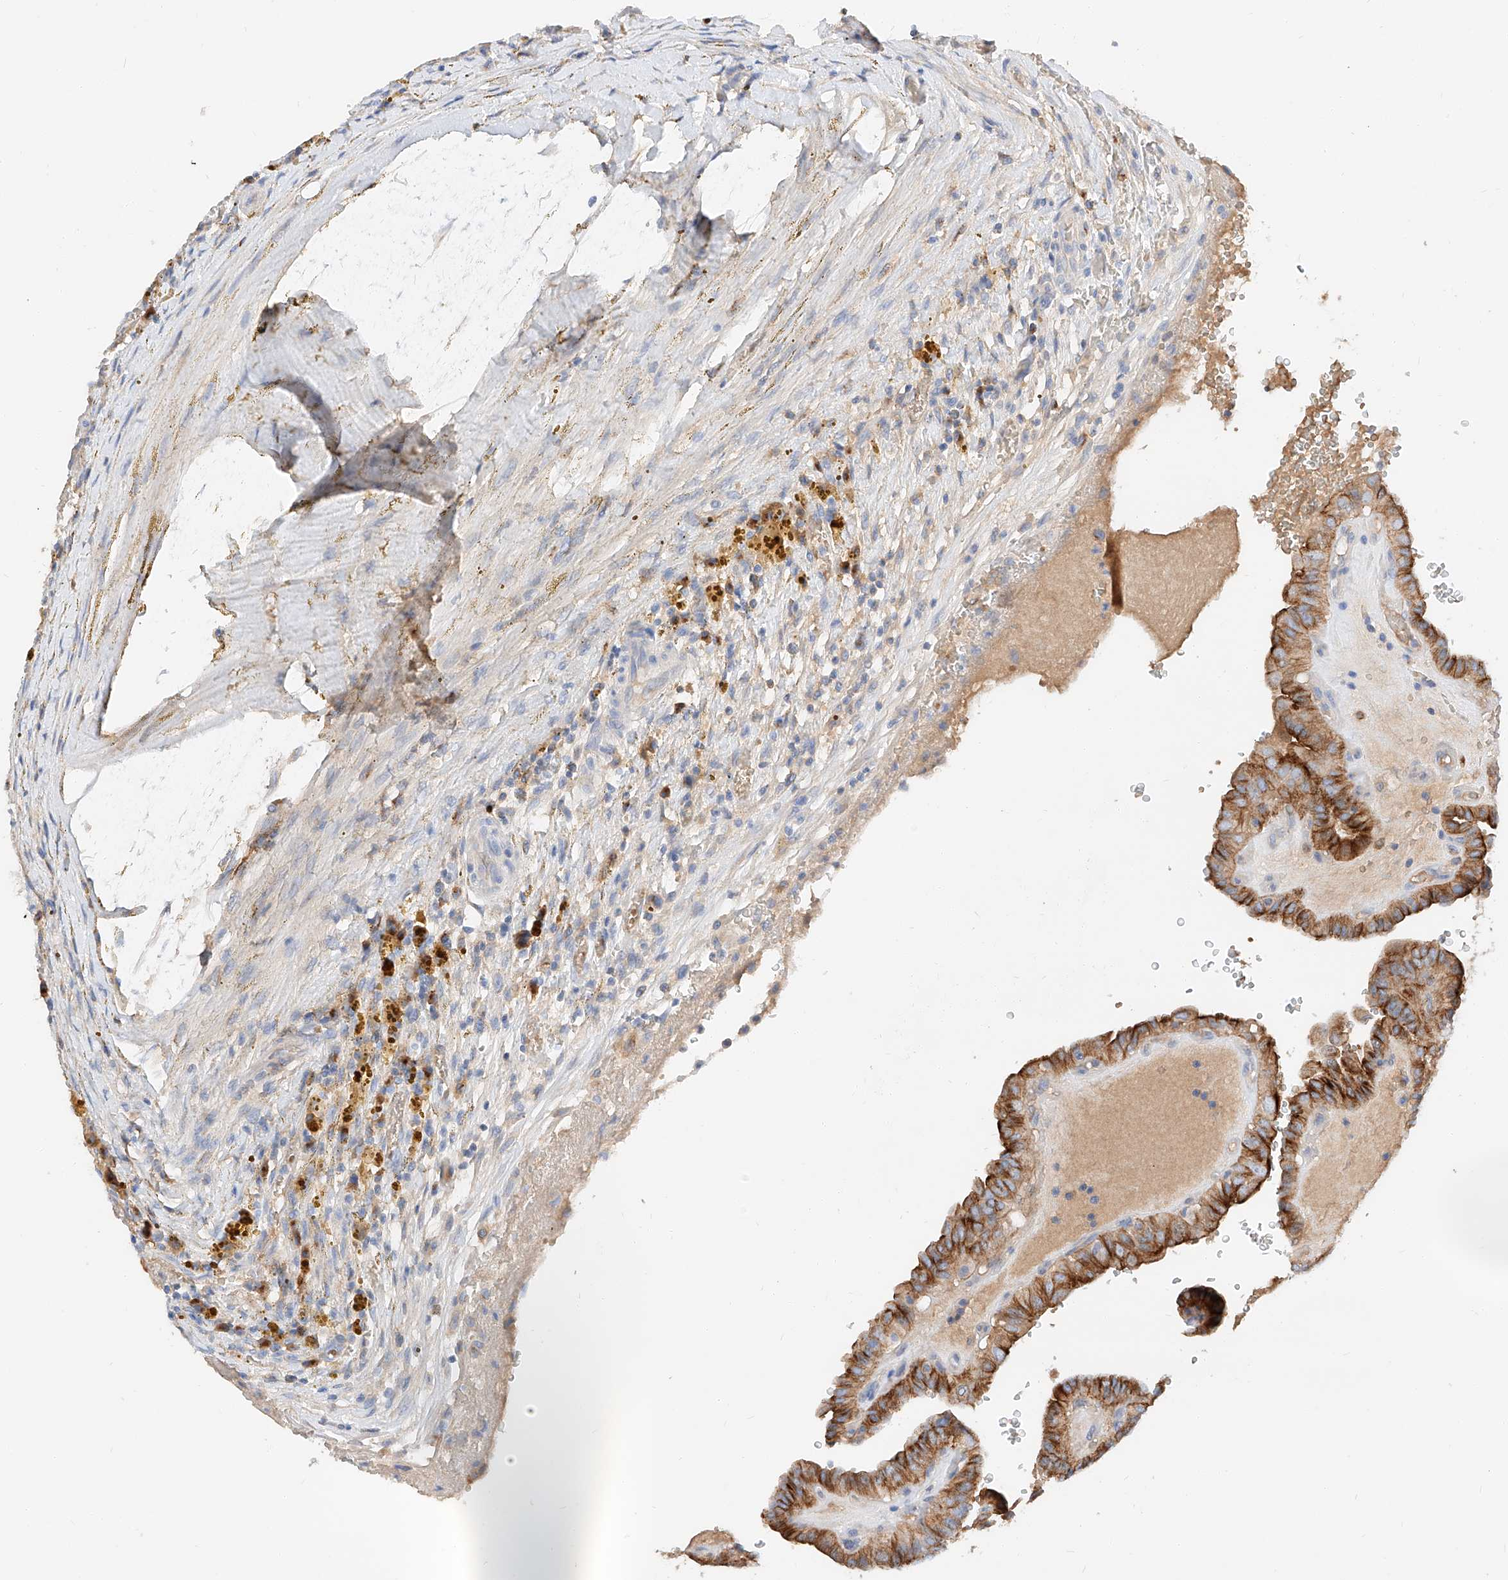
{"staining": {"intensity": "strong", "quantity": ">75%", "location": "cytoplasmic/membranous"}, "tissue": "thyroid cancer", "cell_type": "Tumor cells", "image_type": "cancer", "snomed": [{"axis": "morphology", "description": "Papillary adenocarcinoma, NOS"}, {"axis": "topography", "description": "Thyroid gland"}], "caption": "Tumor cells reveal strong cytoplasmic/membranous staining in approximately >75% of cells in papillary adenocarcinoma (thyroid).", "gene": "MAP7", "patient": {"sex": "male", "age": 77}}